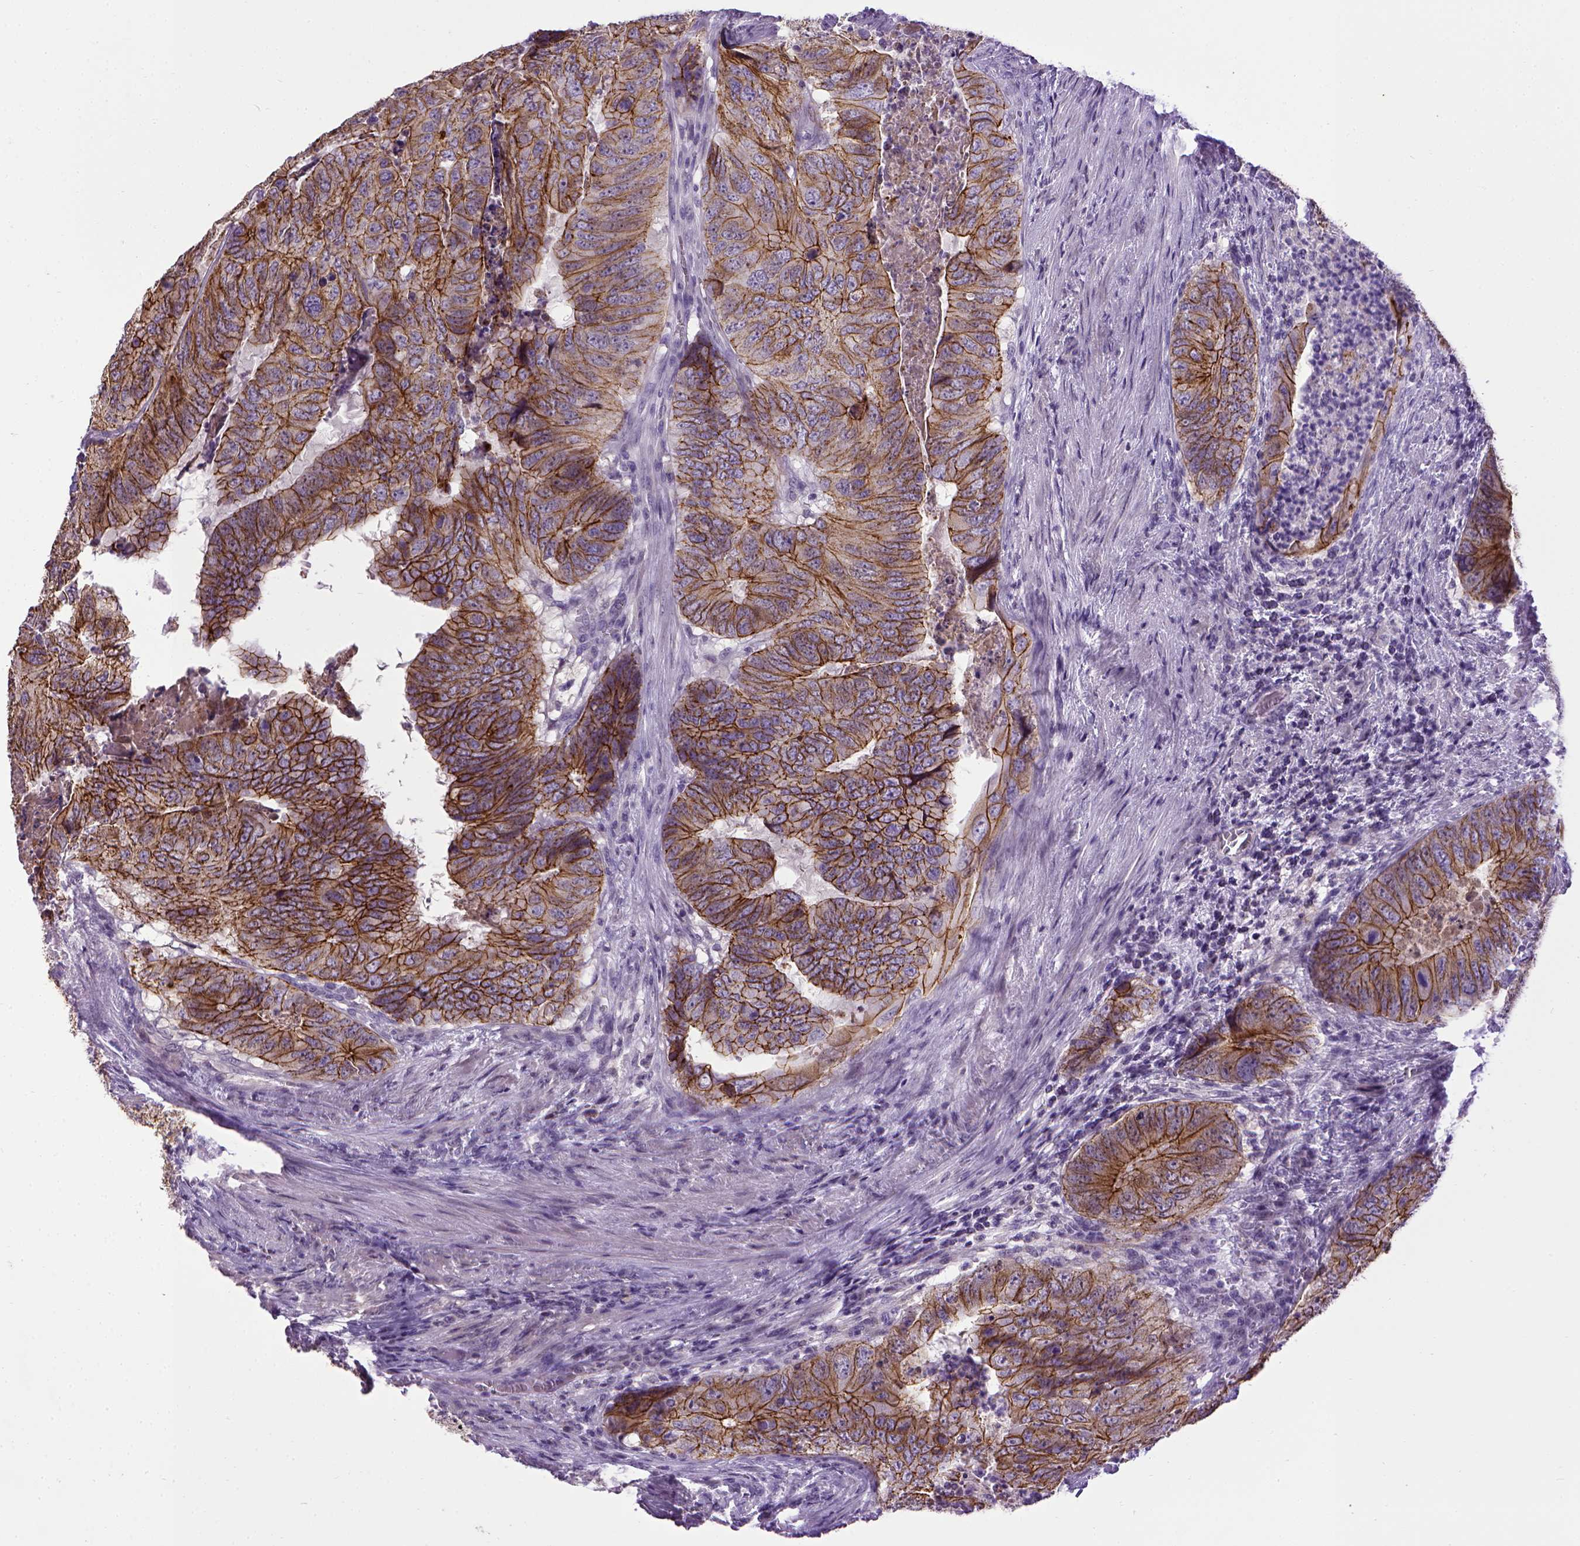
{"staining": {"intensity": "strong", "quantity": ">75%", "location": "cytoplasmic/membranous"}, "tissue": "colorectal cancer", "cell_type": "Tumor cells", "image_type": "cancer", "snomed": [{"axis": "morphology", "description": "Adenocarcinoma, NOS"}, {"axis": "topography", "description": "Colon"}], "caption": "Immunohistochemistry image of colorectal adenocarcinoma stained for a protein (brown), which displays high levels of strong cytoplasmic/membranous staining in about >75% of tumor cells.", "gene": "CDH1", "patient": {"sex": "male", "age": 79}}